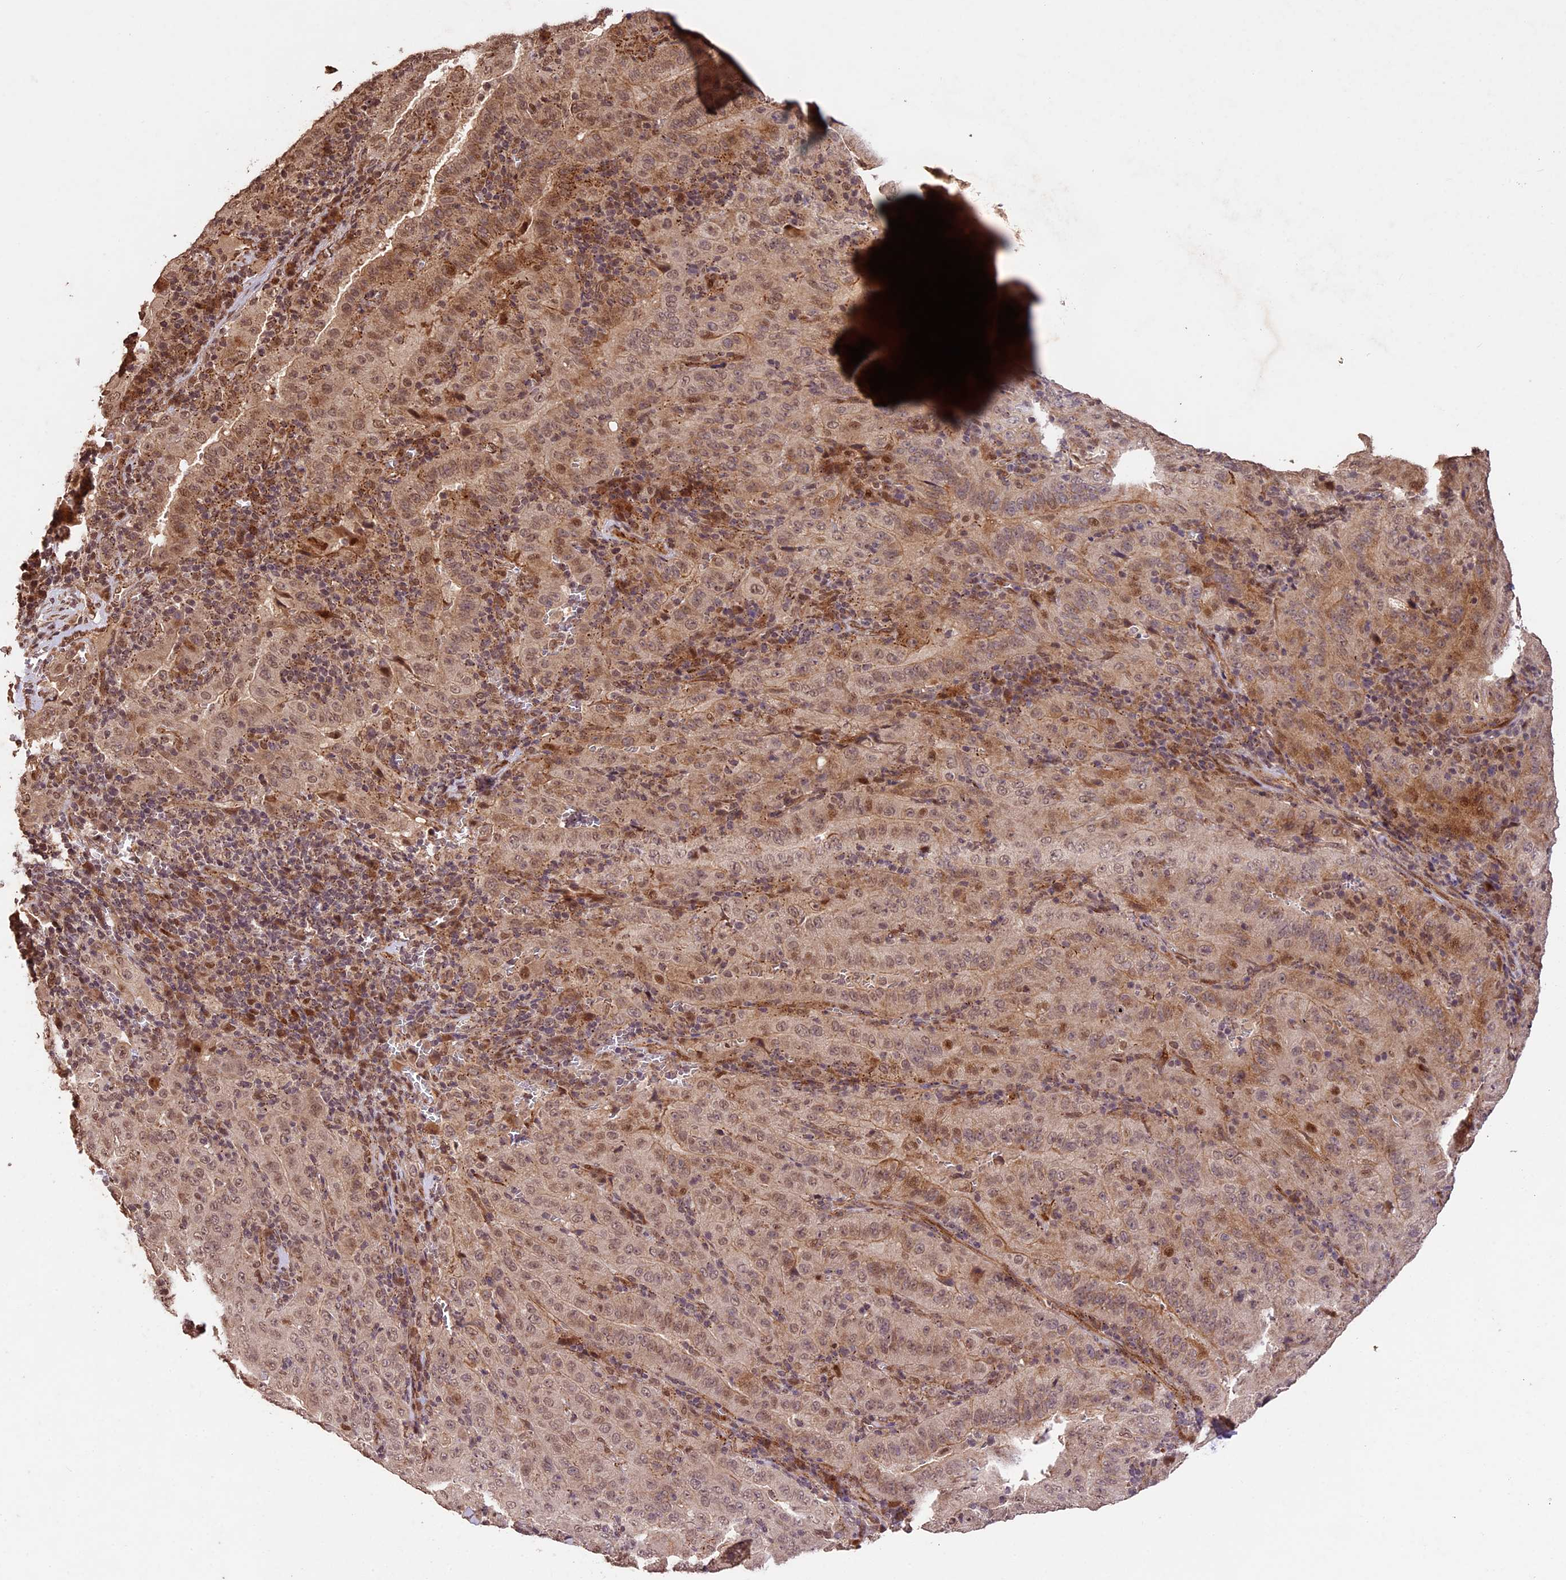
{"staining": {"intensity": "weak", "quantity": ">75%", "location": "cytoplasmic/membranous,nuclear"}, "tissue": "pancreatic cancer", "cell_type": "Tumor cells", "image_type": "cancer", "snomed": [{"axis": "morphology", "description": "Adenocarcinoma, NOS"}, {"axis": "topography", "description": "Pancreas"}], "caption": "Immunohistochemistry (IHC) (DAB) staining of human pancreatic adenocarcinoma shows weak cytoplasmic/membranous and nuclear protein positivity in about >75% of tumor cells.", "gene": "CDKN2AIP", "patient": {"sex": "male", "age": 63}}